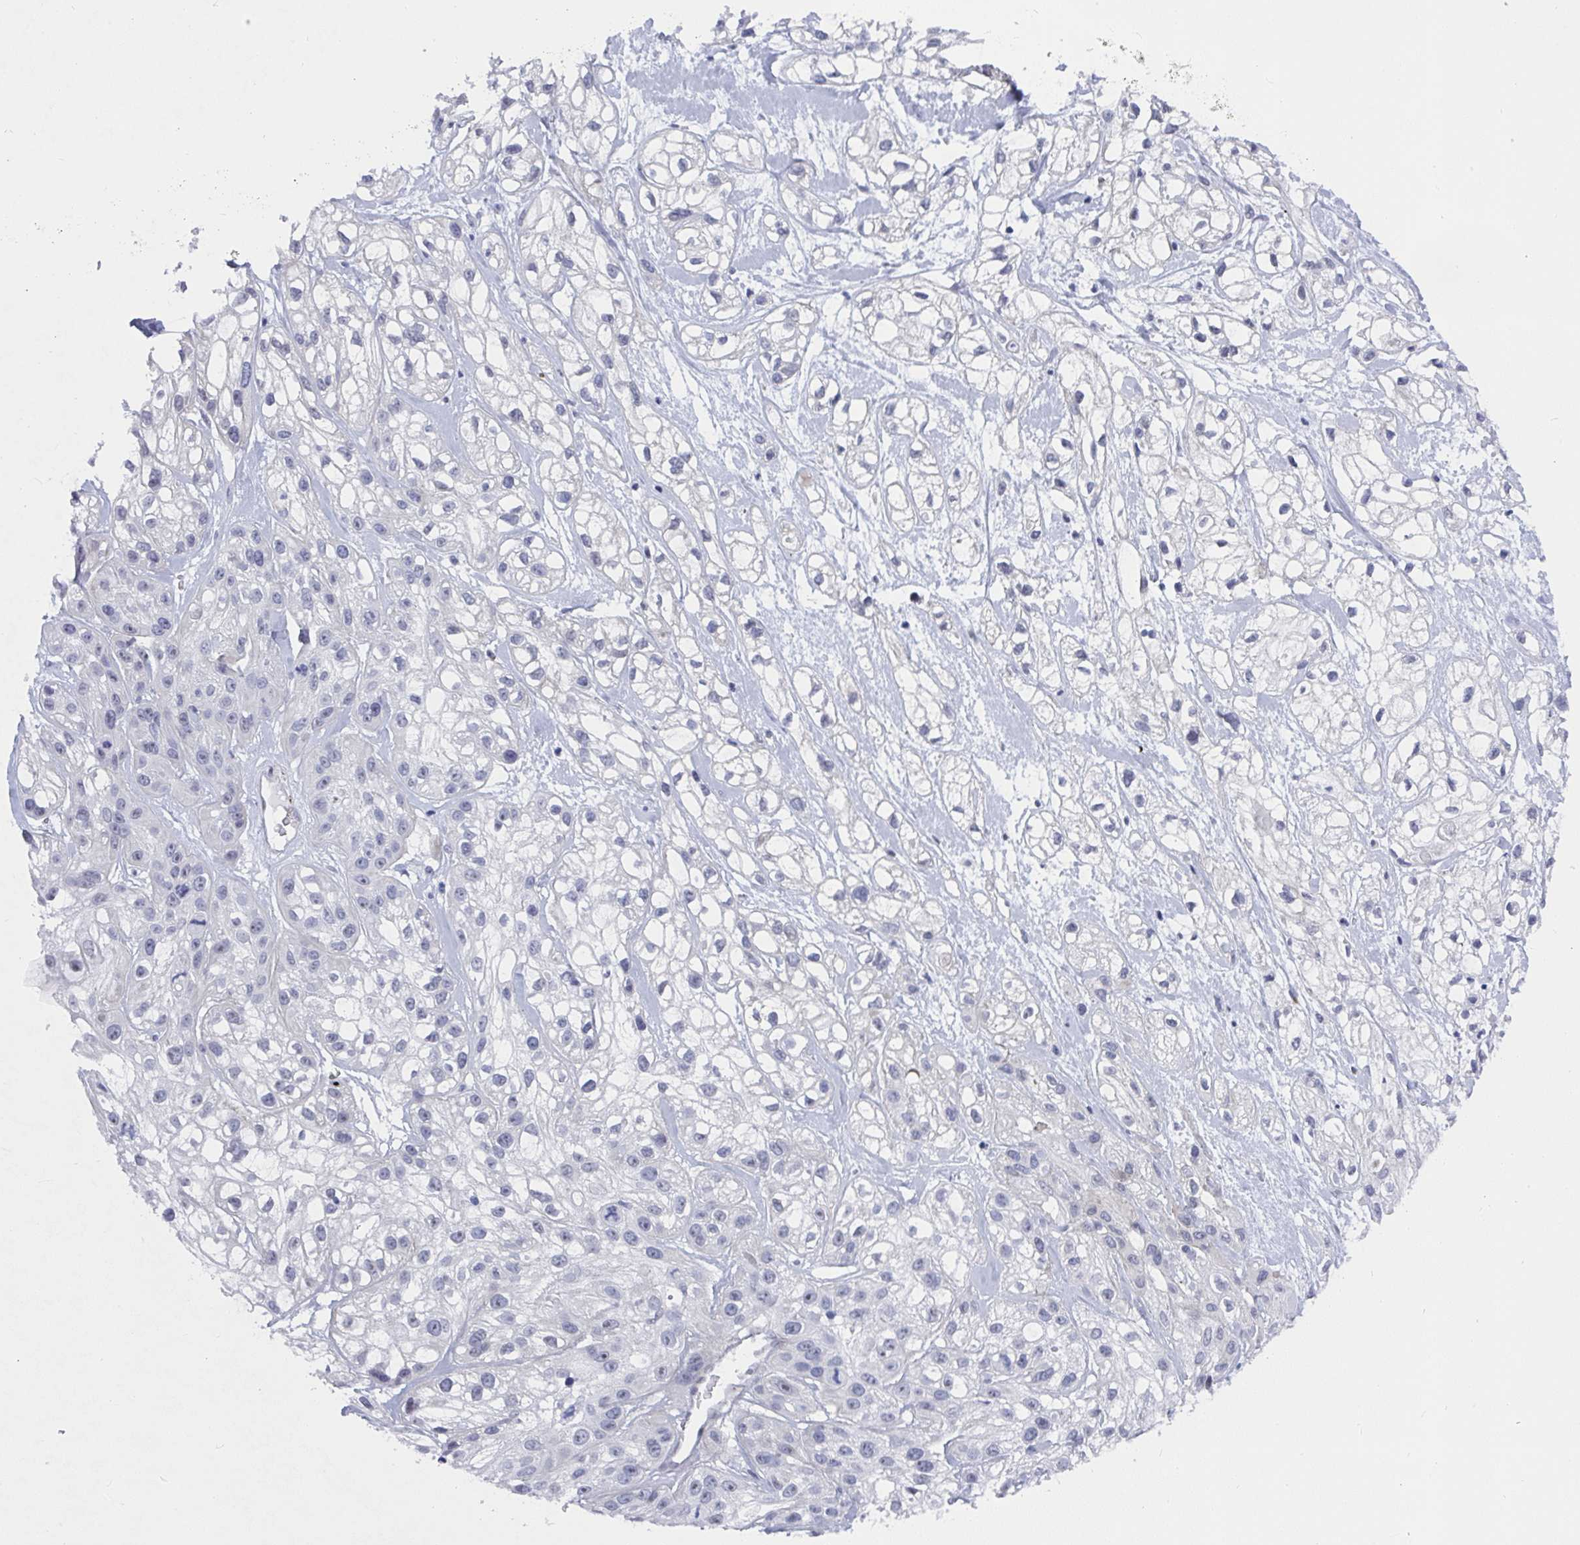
{"staining": {"intensity": "negative", "quantity": "none", "location": "none"}, "tissue": "skin cancer", "cell_type": "Tumor cells", "image_type": "cancer", "snomed": [{"axis": "morphology", "description": "Squamous cell carcinoma, NOS"}, {"axis": "topography", "description": "Skin"}], "caption": "The immunohistochemistry photomicrograph has no significant staining in tumor cells of squamous cell carcinoma (skin) tissue.", "gene": "MFSD4A", "patient": {"sex": "male", "age": 82}}